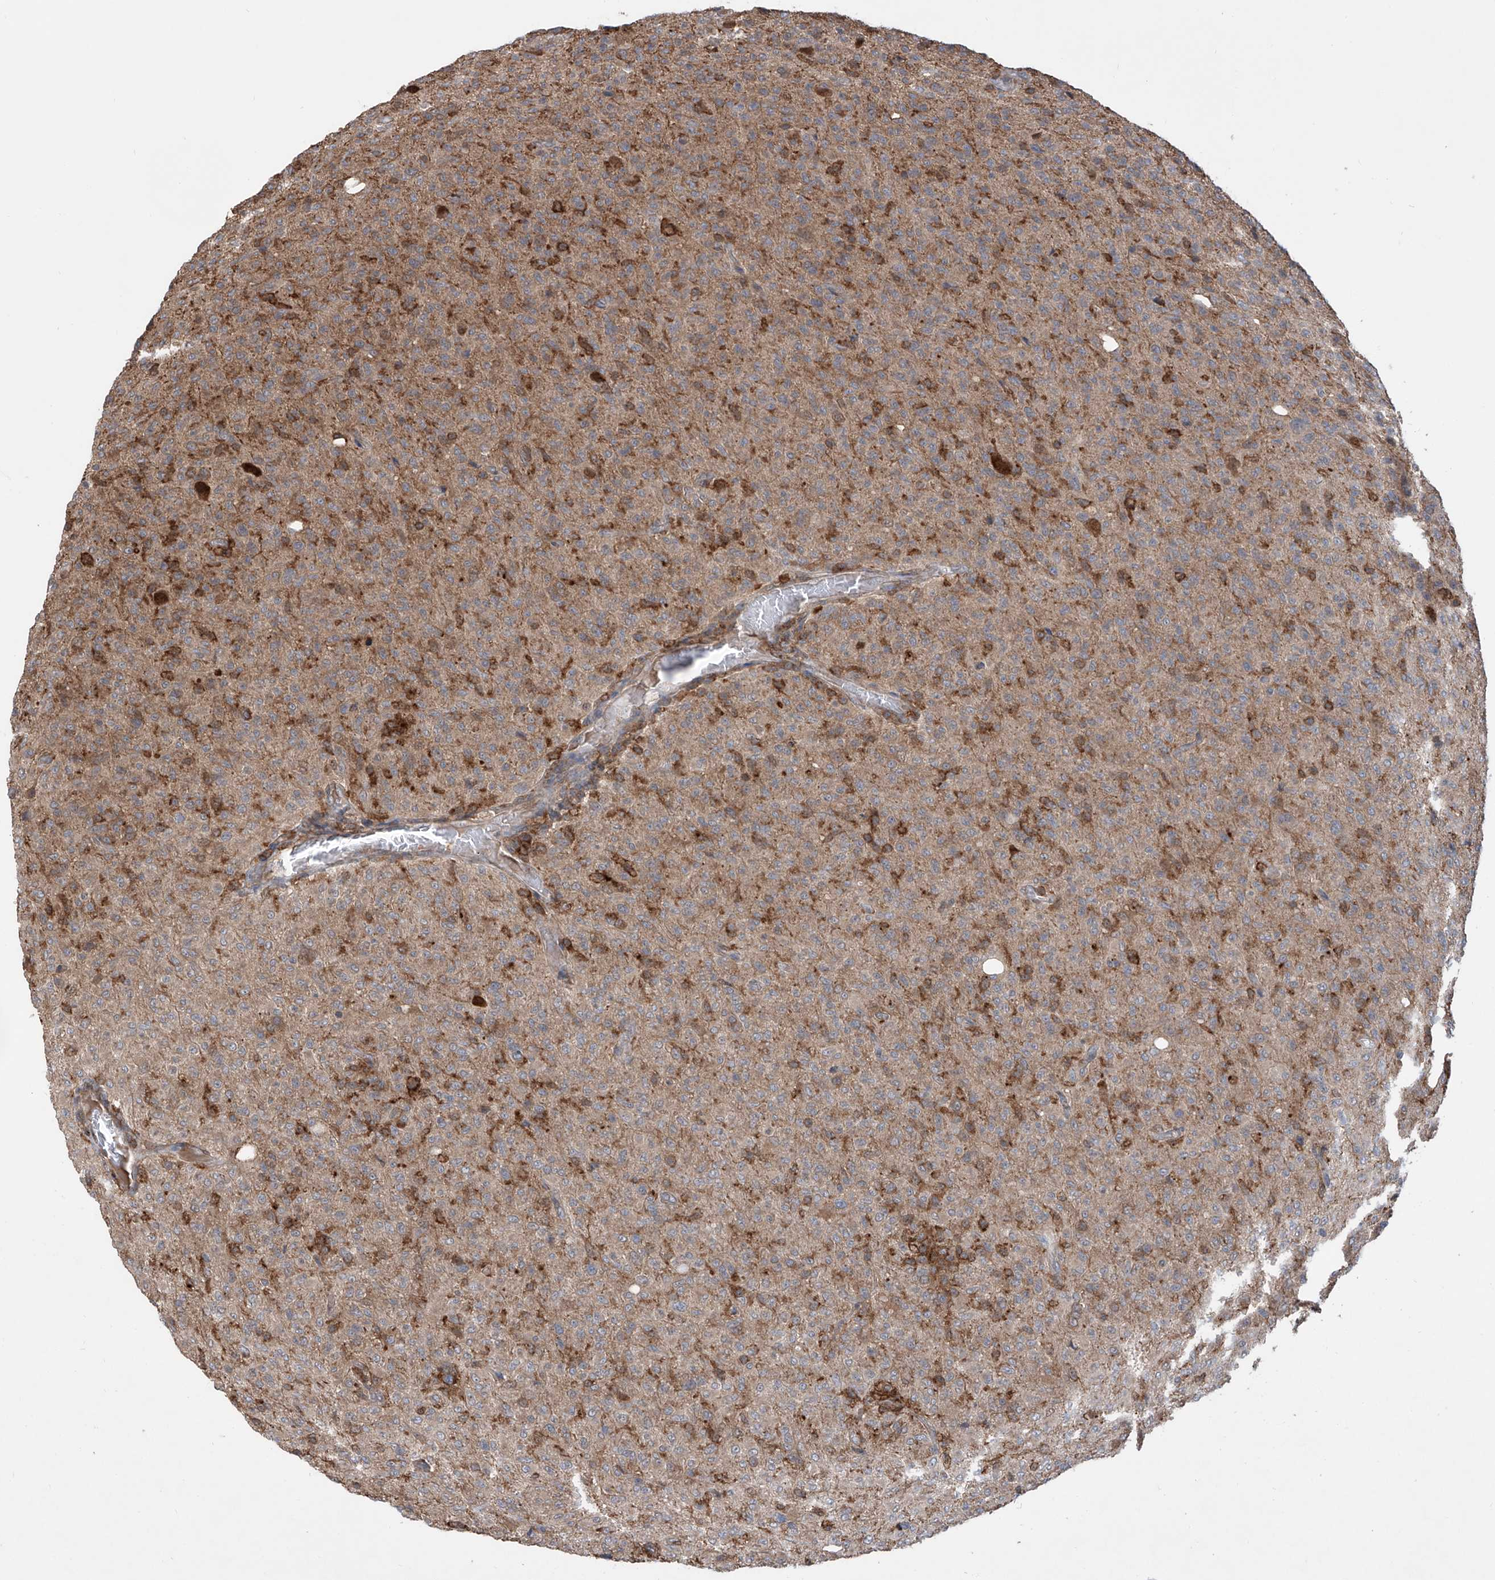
{"staining": {"intensity": "weak", "quantity": "25%-75%", "location": "cytoplasmic/membranous"}, "tissue": "glioma", "cell_type": "Tumor cells", "image_type": "cancer", "snomed": [{"axis": "morphology", "description": "Glioma, malignant, High grade"}, {"axis": "topography", "description": "Brain"}], "caption": "Immunohistochemistry (IHC) micrograph of neoplastic tissue: high-grade glioma (malignant) stained using immunohistochemistry demonstrates low levels of weak protein expression localized specifically in the cytoplasmic/membranous of tumor cells, appearing as a cytoplasmic/membranous brown color.", "gene": "HOXC8", "patient": {"sex": "female", "age": 57}}